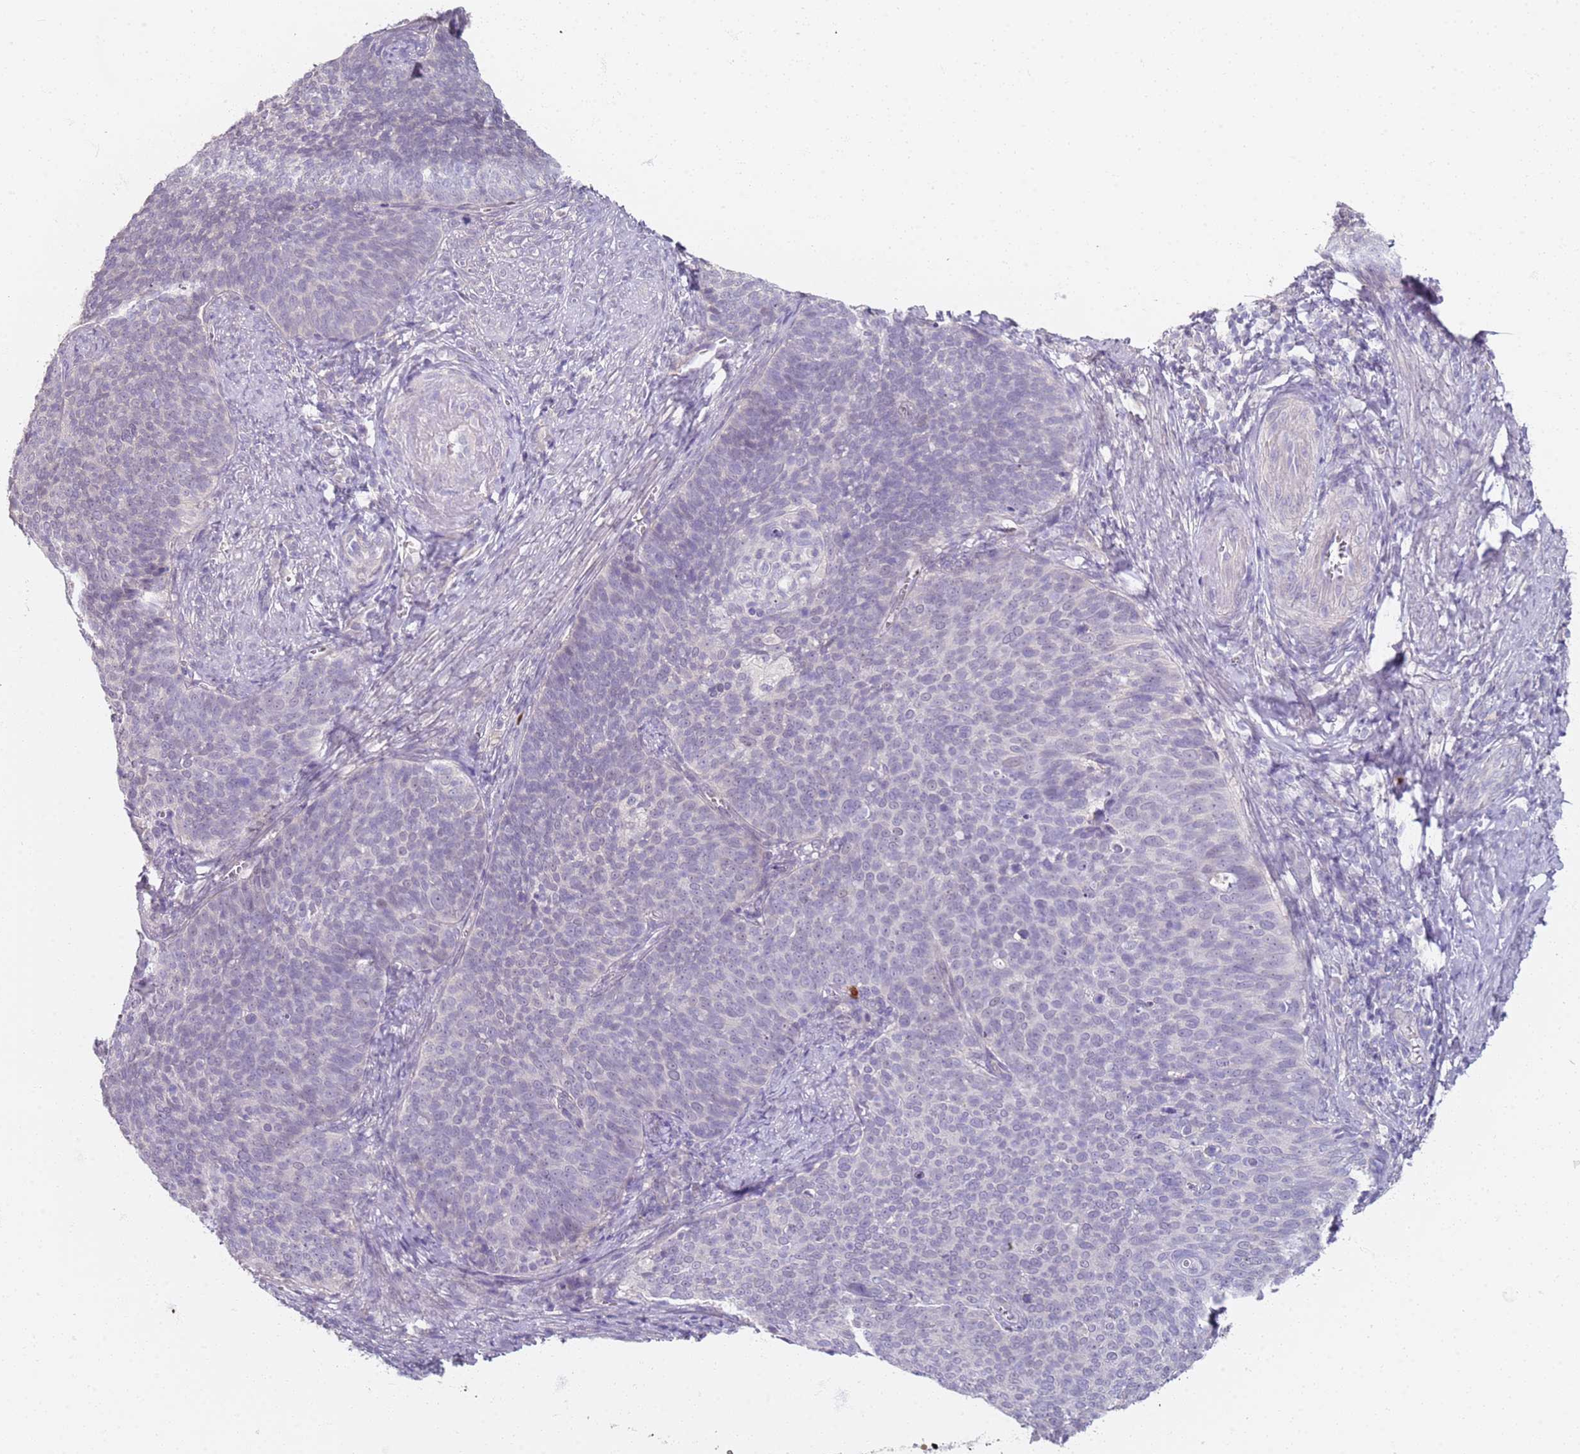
{"staining": {"intensity": "negative", "quantity": "none", "location": "none"}, "tissue": "cervical cancer", "cell_type": "Tumor cells", "image_type": "cancer", "snomed": [{"axis": "morphology", "description": "Normal tissue, NOS"}, {"axis": "morphology", "description": "Squamous cell carcinoma, NOS"}, {"axis": "topography", "description": "Cervix"}], "caption": "This is an IHC image of cervical squamous cell carcinoma. There is no expression in tumor cells.", "gene": "CD40LG", "patient": {"sex": "female", "age": 39}}